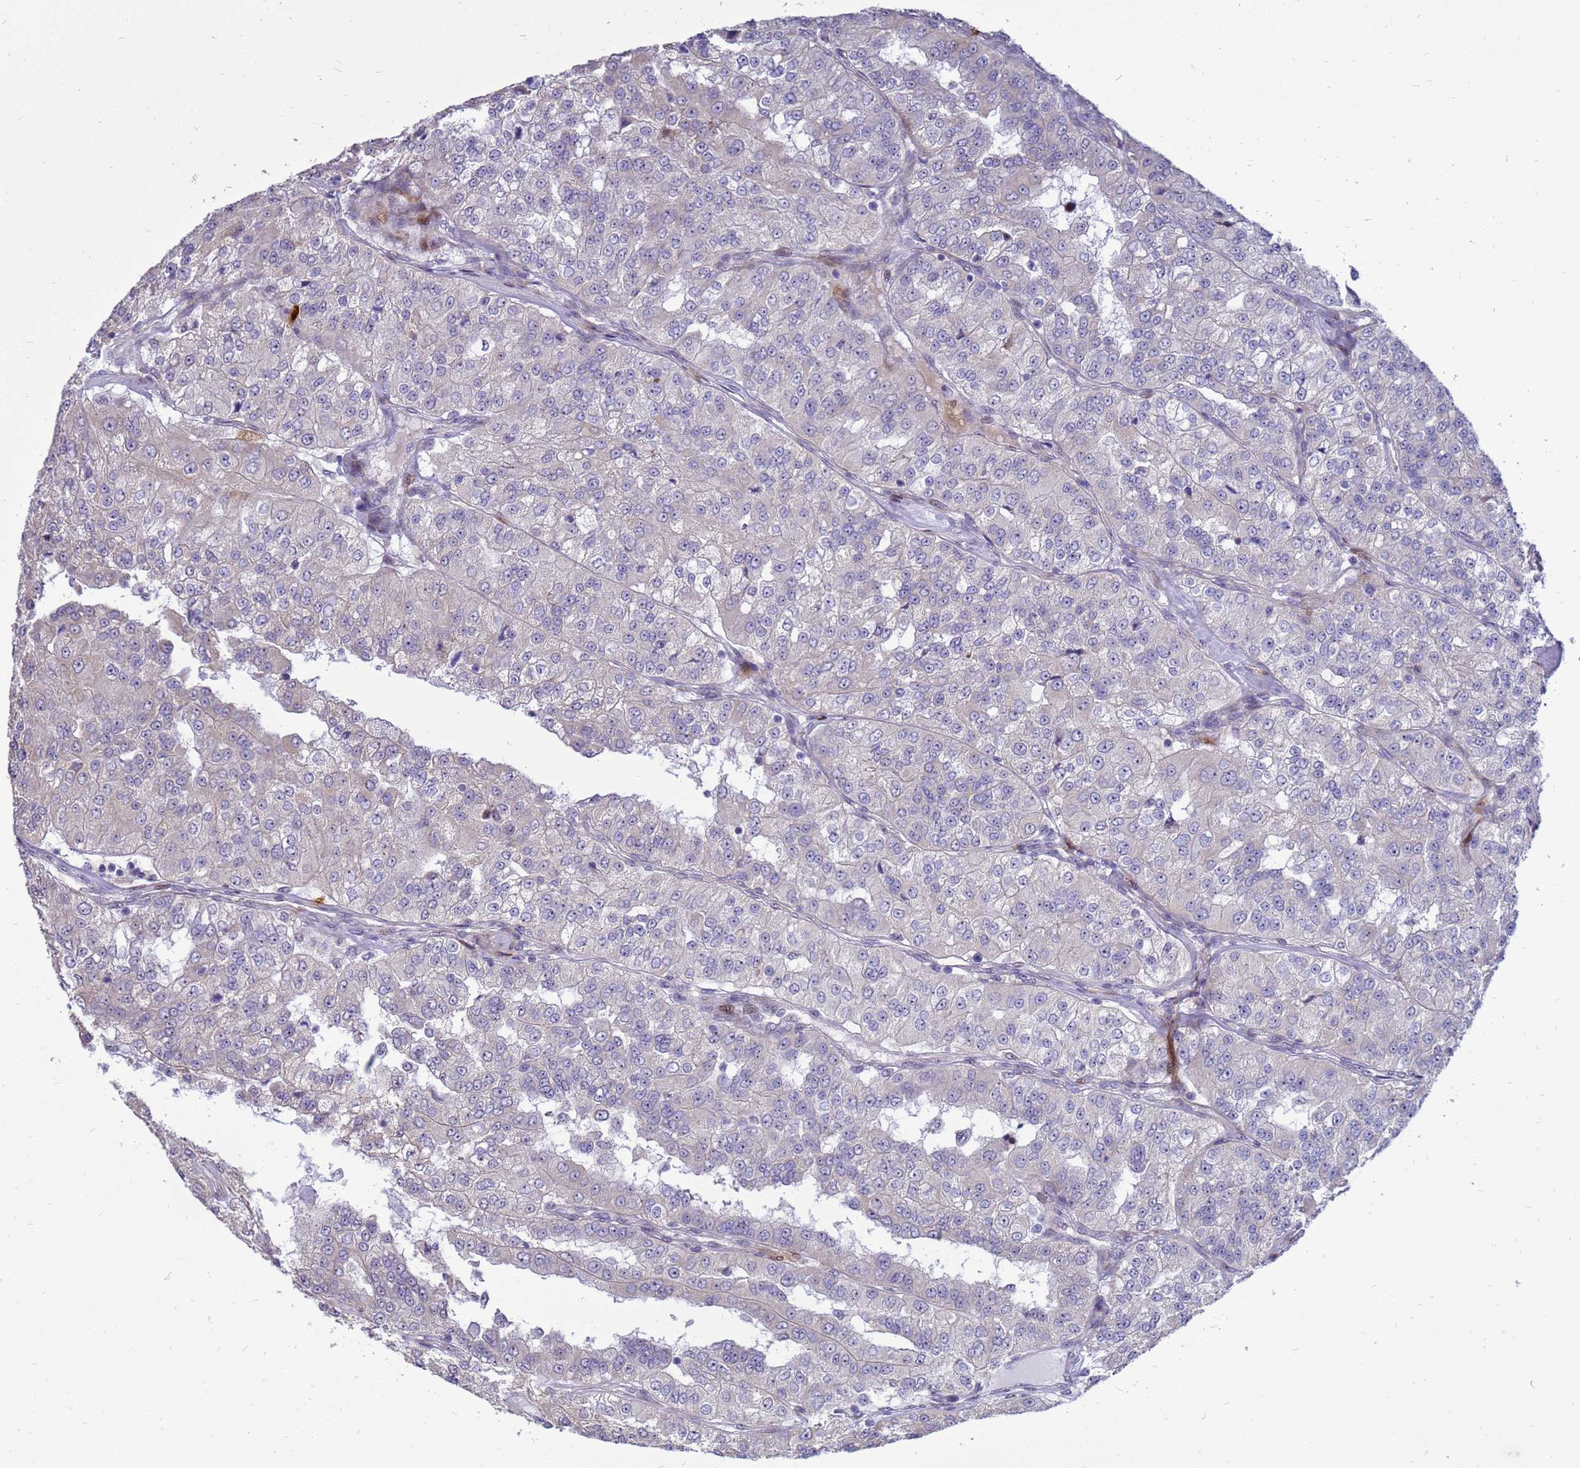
{"staining": {"intensity": "negative", "quantity": "none", "location": "none"}, "tissue": "renal cancer", "cell_type": "Tumor cells", "image_type": "cancer", "snomed": [{"axis": "morphology", "description": "Adenocarcinoma, NOS"}, {"axis": "topography", "description": "Kidney"}], "caption": "Immunohistochemical staining of adenocarcinoma (renal) demonstrates no significant expression in tumor cells.", "gene": "RSPO1", "patient": {"sex": "female", "age": 63}}